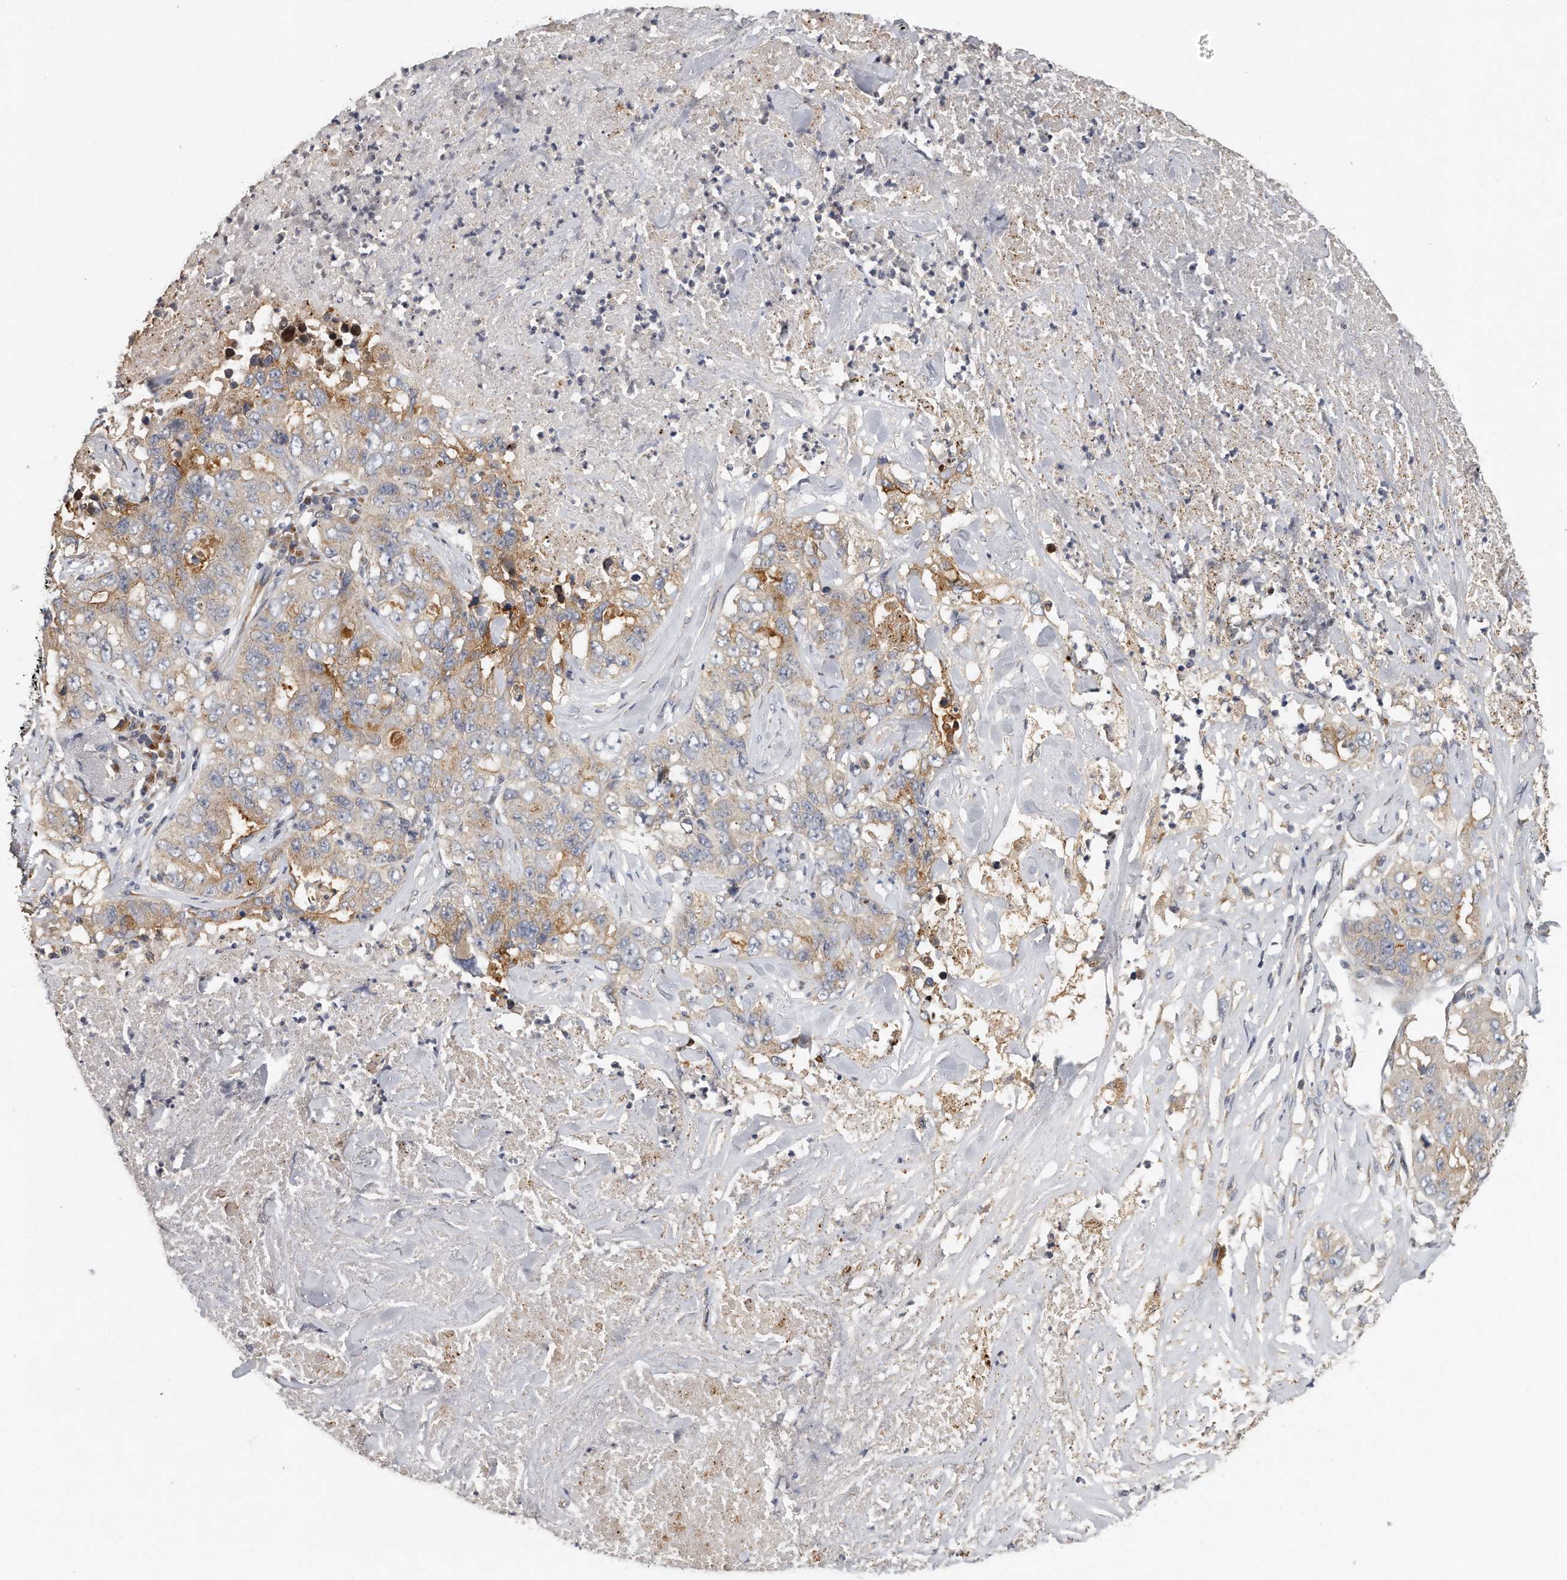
{"staining": {"intensity": "weak", "quantity": "25%-75%", "location": "cytoplasmic/membranous"}, "tissue": "lung cancer", "cell_type": "Tumor cells", "image_type": "cancer", "snomed": [{"axis": "morphology", "description": "Adenocarcinoma, NOS"}, {"axis": "topography", "description": "Lung"}], "caption": "Tumor cells demonstrate low levels of weak cytoplasmic/membranous positivity in approximately 25%-75% of cells in human lung cancer.", "gene": "TRAPPC14", "patient": {"sex": "female", "age": 51}}